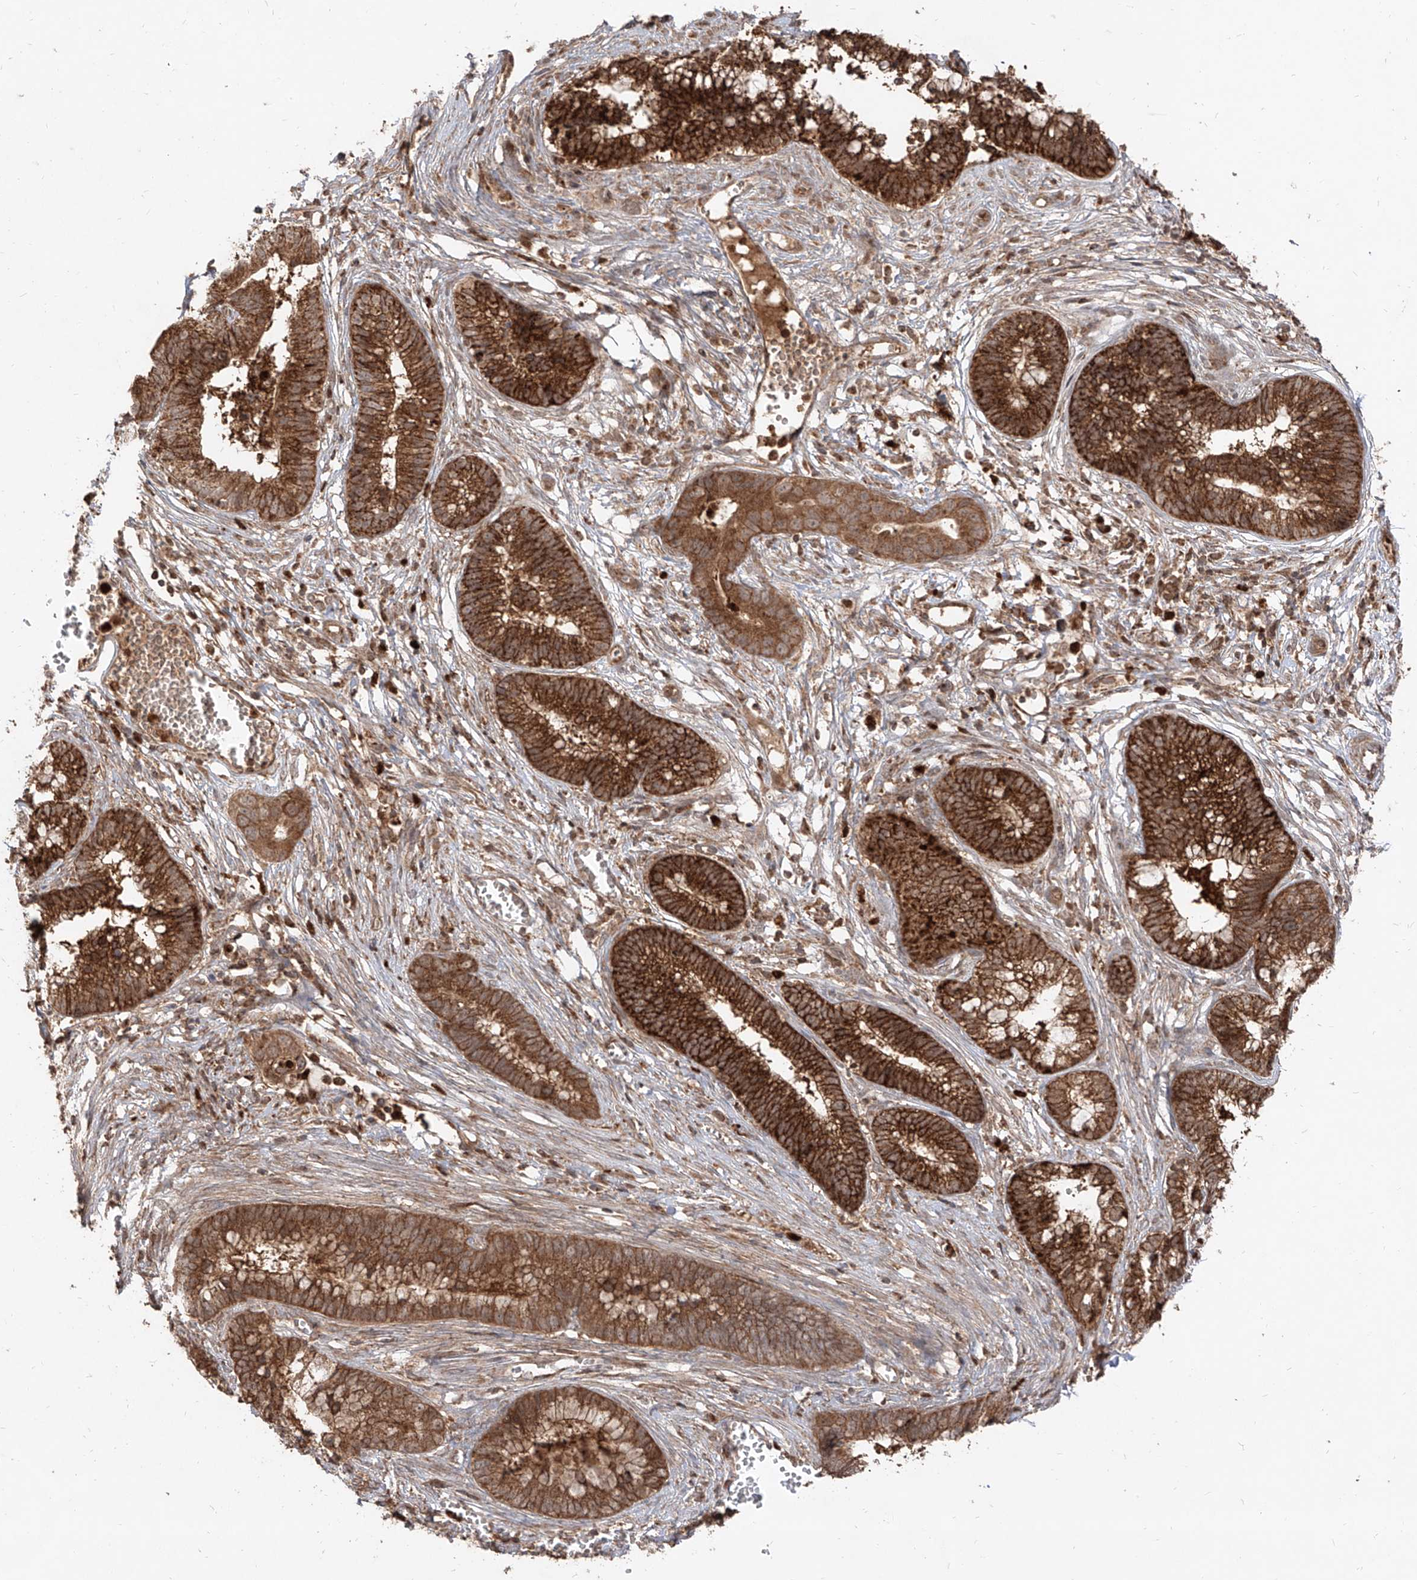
{"staining": {"intensity": "strong", "quantity": ">75%", "location": "cytoplasmic/membranous"}, "tissue": "cervical cancer", "cell_type": "Tumor cells", "image_type": "cancer", "snomed": [{"axis": "morphology", "description": "Adenocarcinoma, NOS"}, {"axis": "topography", "description": "Cervix"}], "caption": "Protein expression by immunohistochemistry demonstrates strong cytoplasmic/membranous positivity in approximately >75% of tumor cells in cervical cancer. The staining was performed using DAB (3,3'-diaminobenzidine) to visualize the protein expression in brown, while the nuclei were stained in blue with hematoxylin (Magnification: 20x).", "gene": "AIM2", "patient": {"sex": "female", "age": 44}}